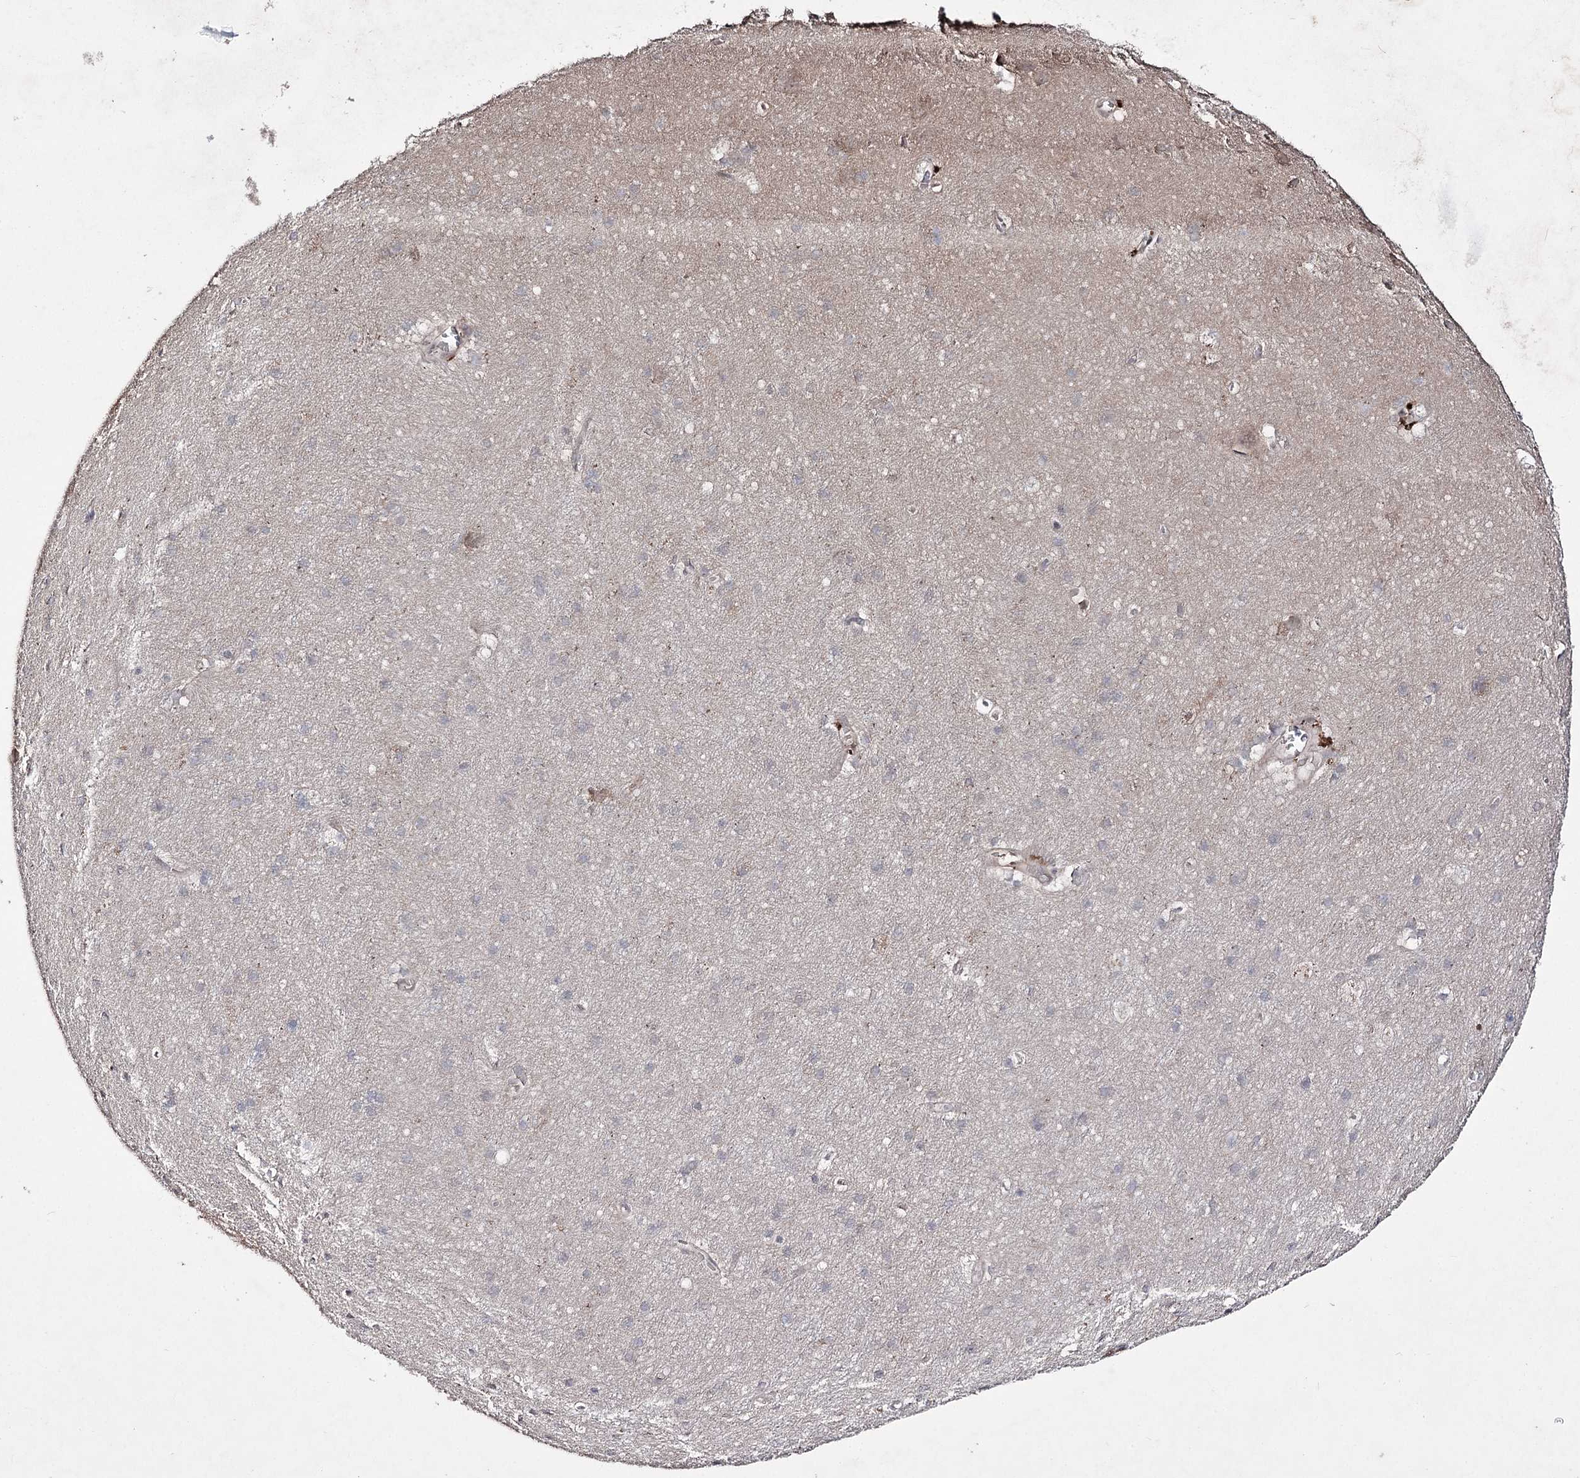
{"staining": {"intensity": "weak", "quantity": "<25%", "location": "cytoplasmic/membranous"}, "tissue": "cerebral cortex", "cell_type": "Endothelial cells", "image_type": "normal", "snomed": [{"axis": "morphology", "description": "Normal tissue, NOS"}, {"axis": "topography", "description": "Cerebral cortex"}], "caption": "A micrograph of human cerebral cortex is negative for staining in endothelial cells.", "gene": "HOXC11", "patient": {"sex": "male", "age": 54}}